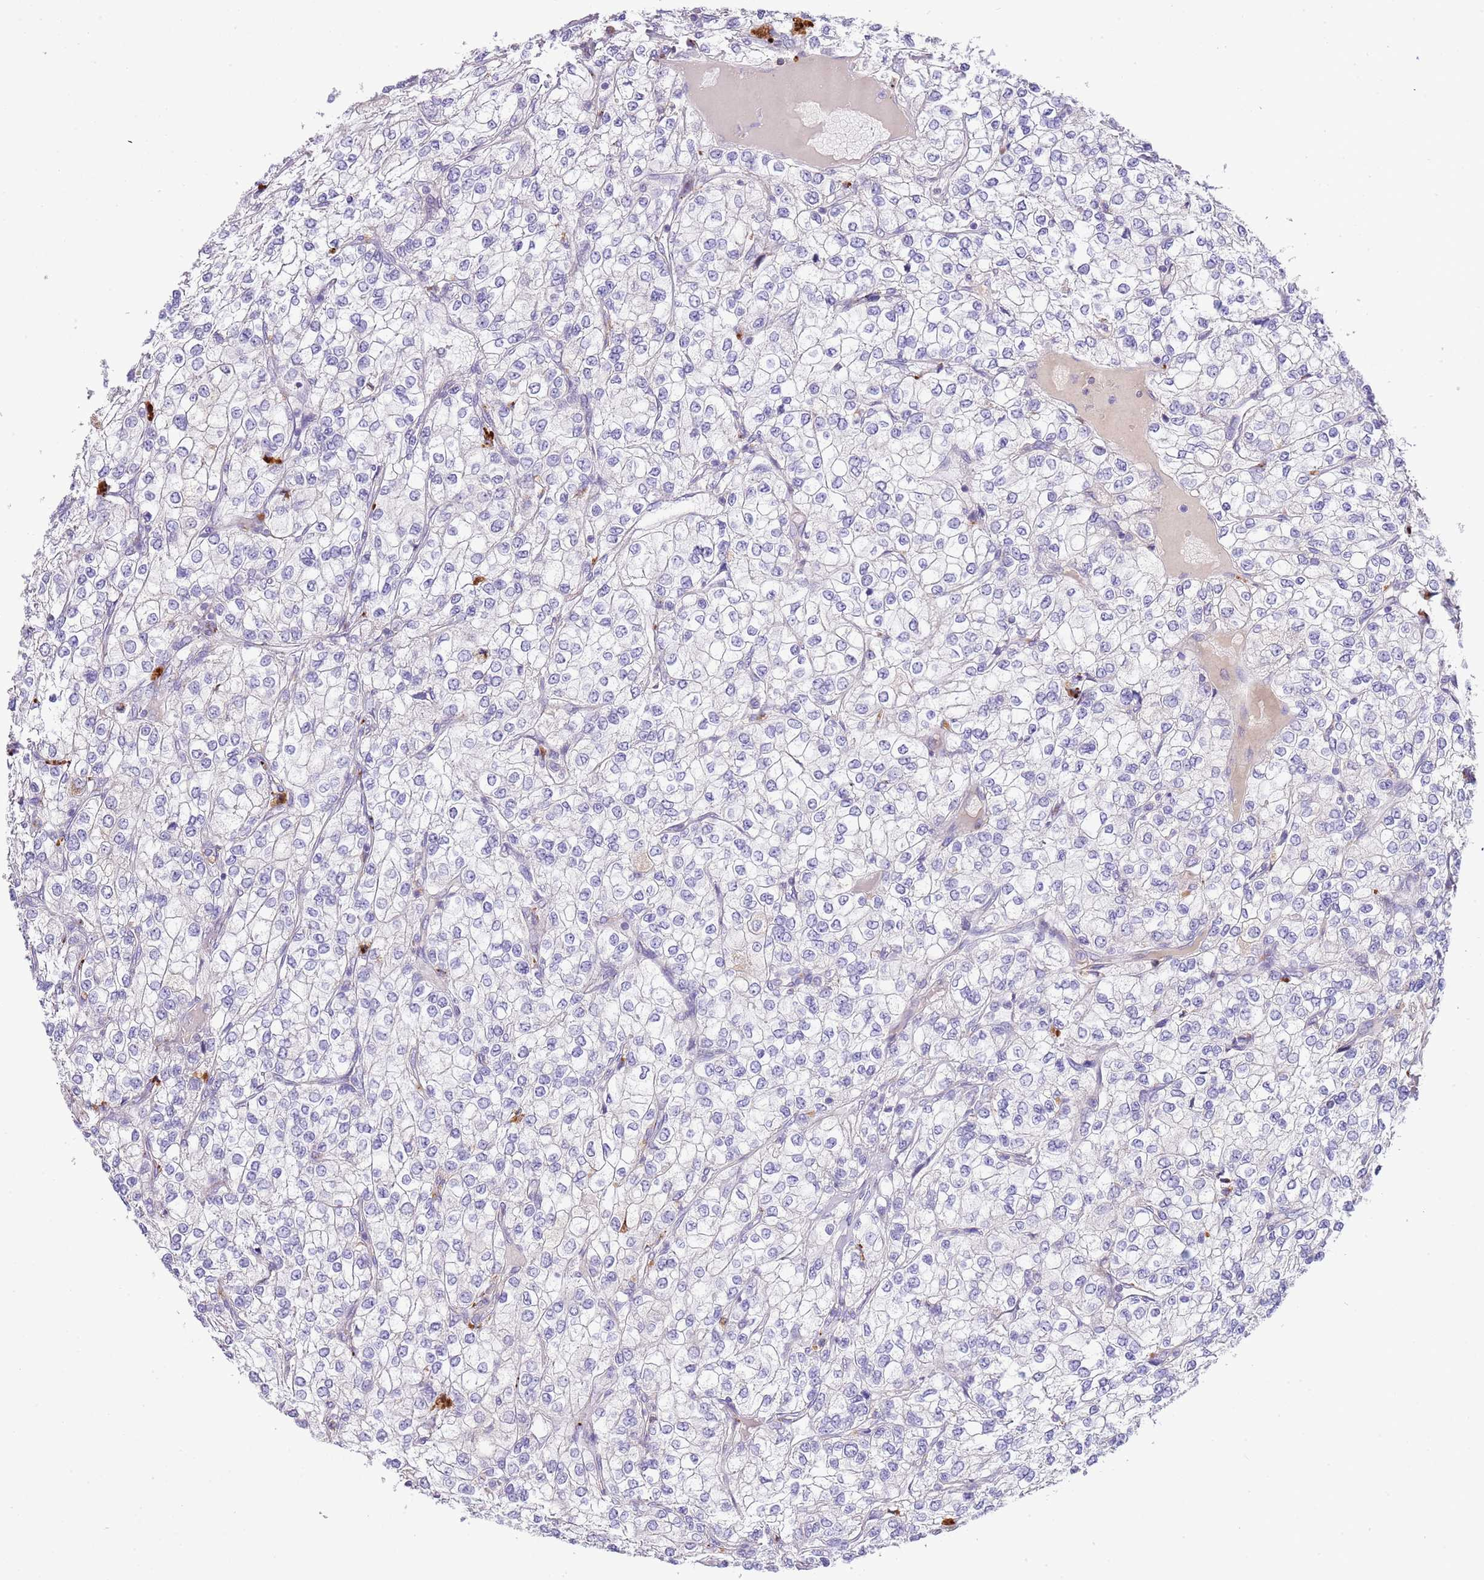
{"staining": {"intensity": "negative", "quantity": "none", "location": "none"}, "tissue": "renal cancer", "cell_type": "Tumor cells", "image_type": "cancer", "snomed": [{"axis": "morphology", "description": "Adenocarcinoma, NOS"}, {"axis": "topography", "description": "Kidney"}], "caption": "Immunohistochemical staining of renal cancer shows no significant staining in tumor cells. The staining was performed using DAB (3,3'-diaminobenzidine) to visualize the protein expression in brown, while the nuclei were stained in blue with hematoxylin (Magnification: 20x).", "gene": "ABHD17A", "patient": {"sex": "male", "age": 80}}